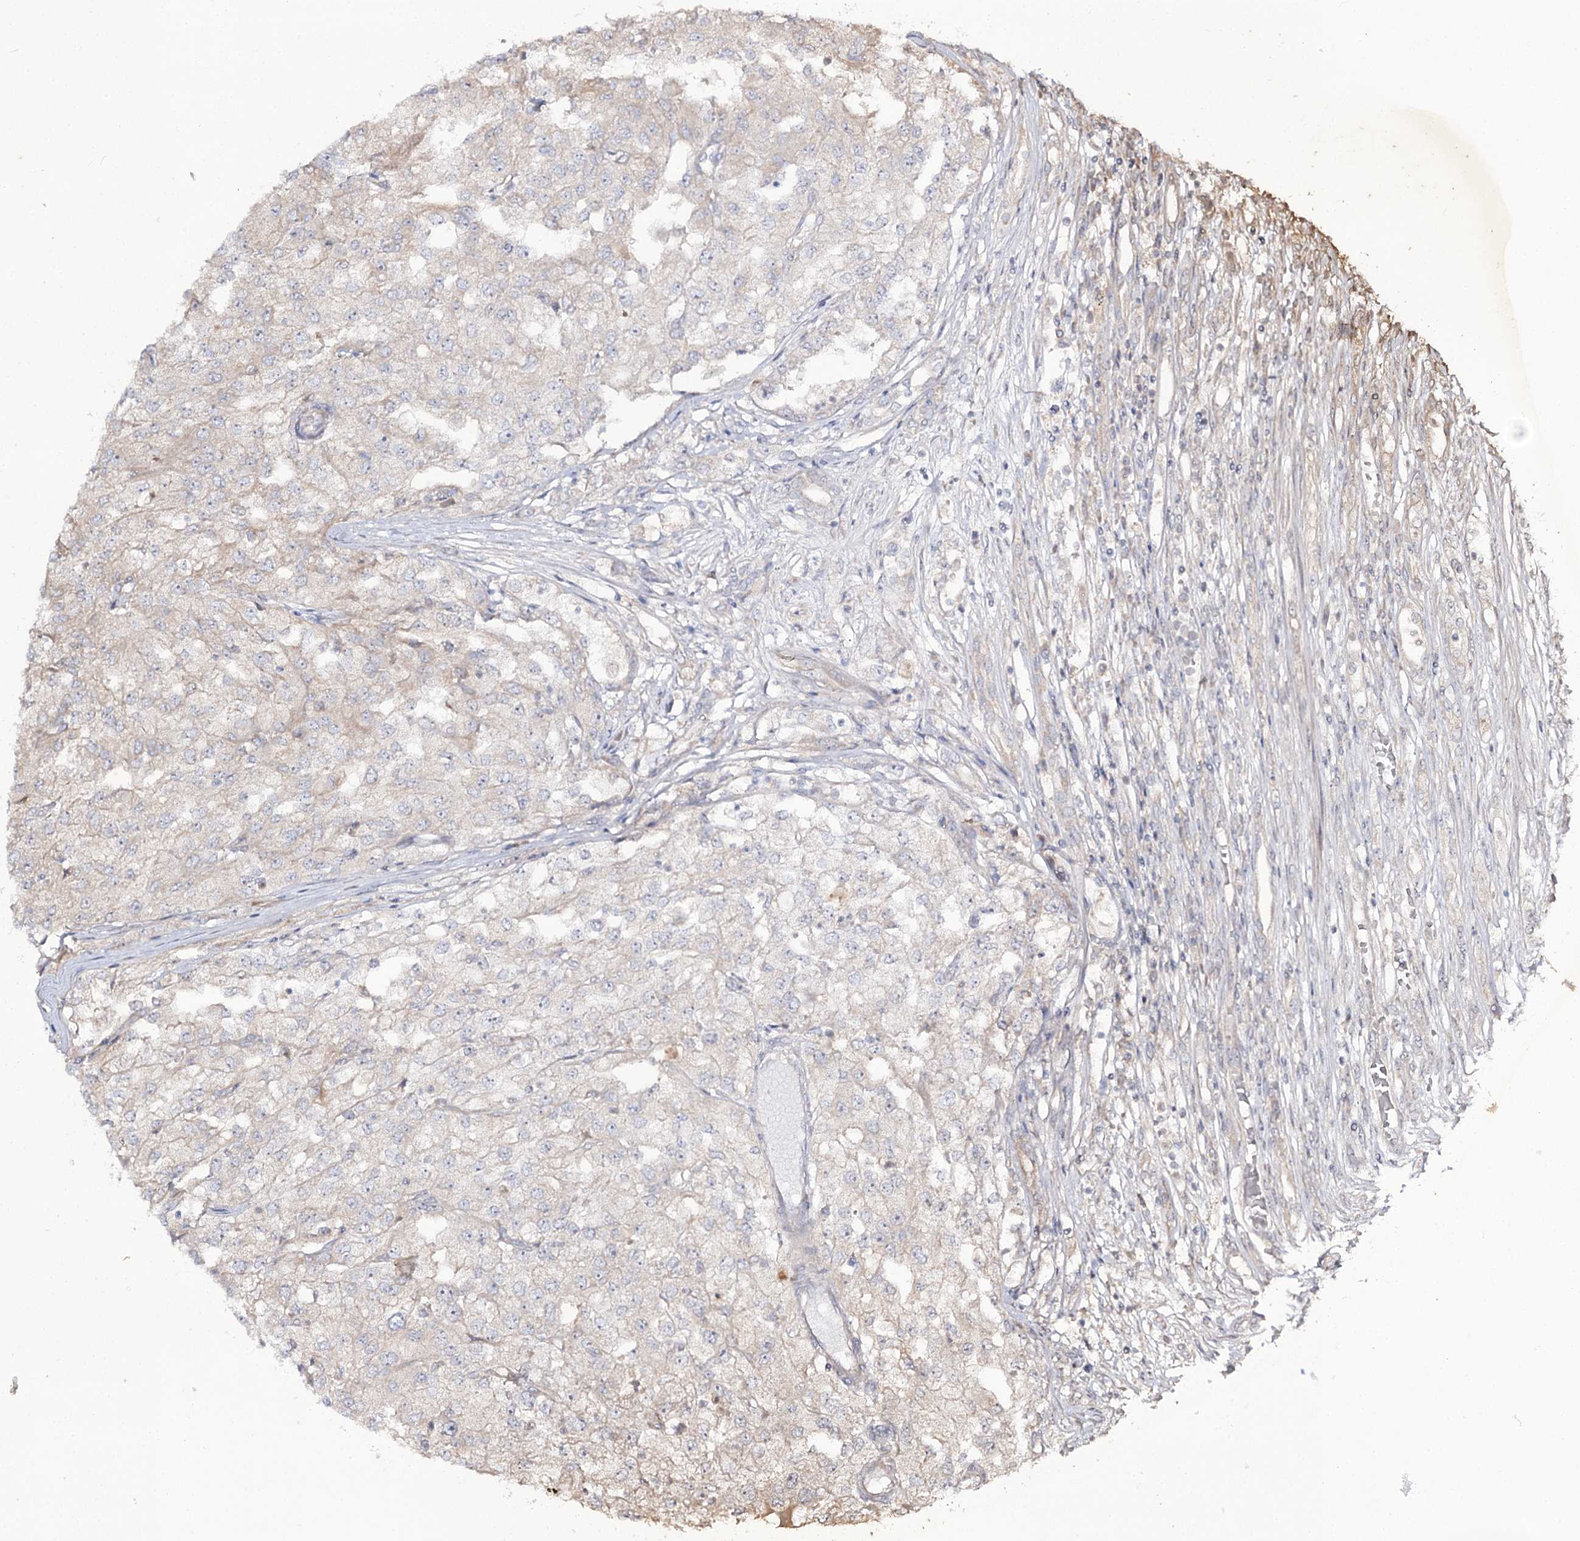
{"staining": {"intensity": "negative", "quantity": "none", "location": "none"}, "tissue": "renal cancer", "cell_type": "Tumor cells", "image_type": "cancer", "snomed": [{"axis": "morphology", "description": "Adenocarcinoma, NOS"}, {"axis": "topography", "description": "Kidney"}], "caption": "Tumor cells are negative for protein expression in human adenocarcinoma (renal).", "gene": "C11orf80", "patient": {"sex": "female", "age": 54}}